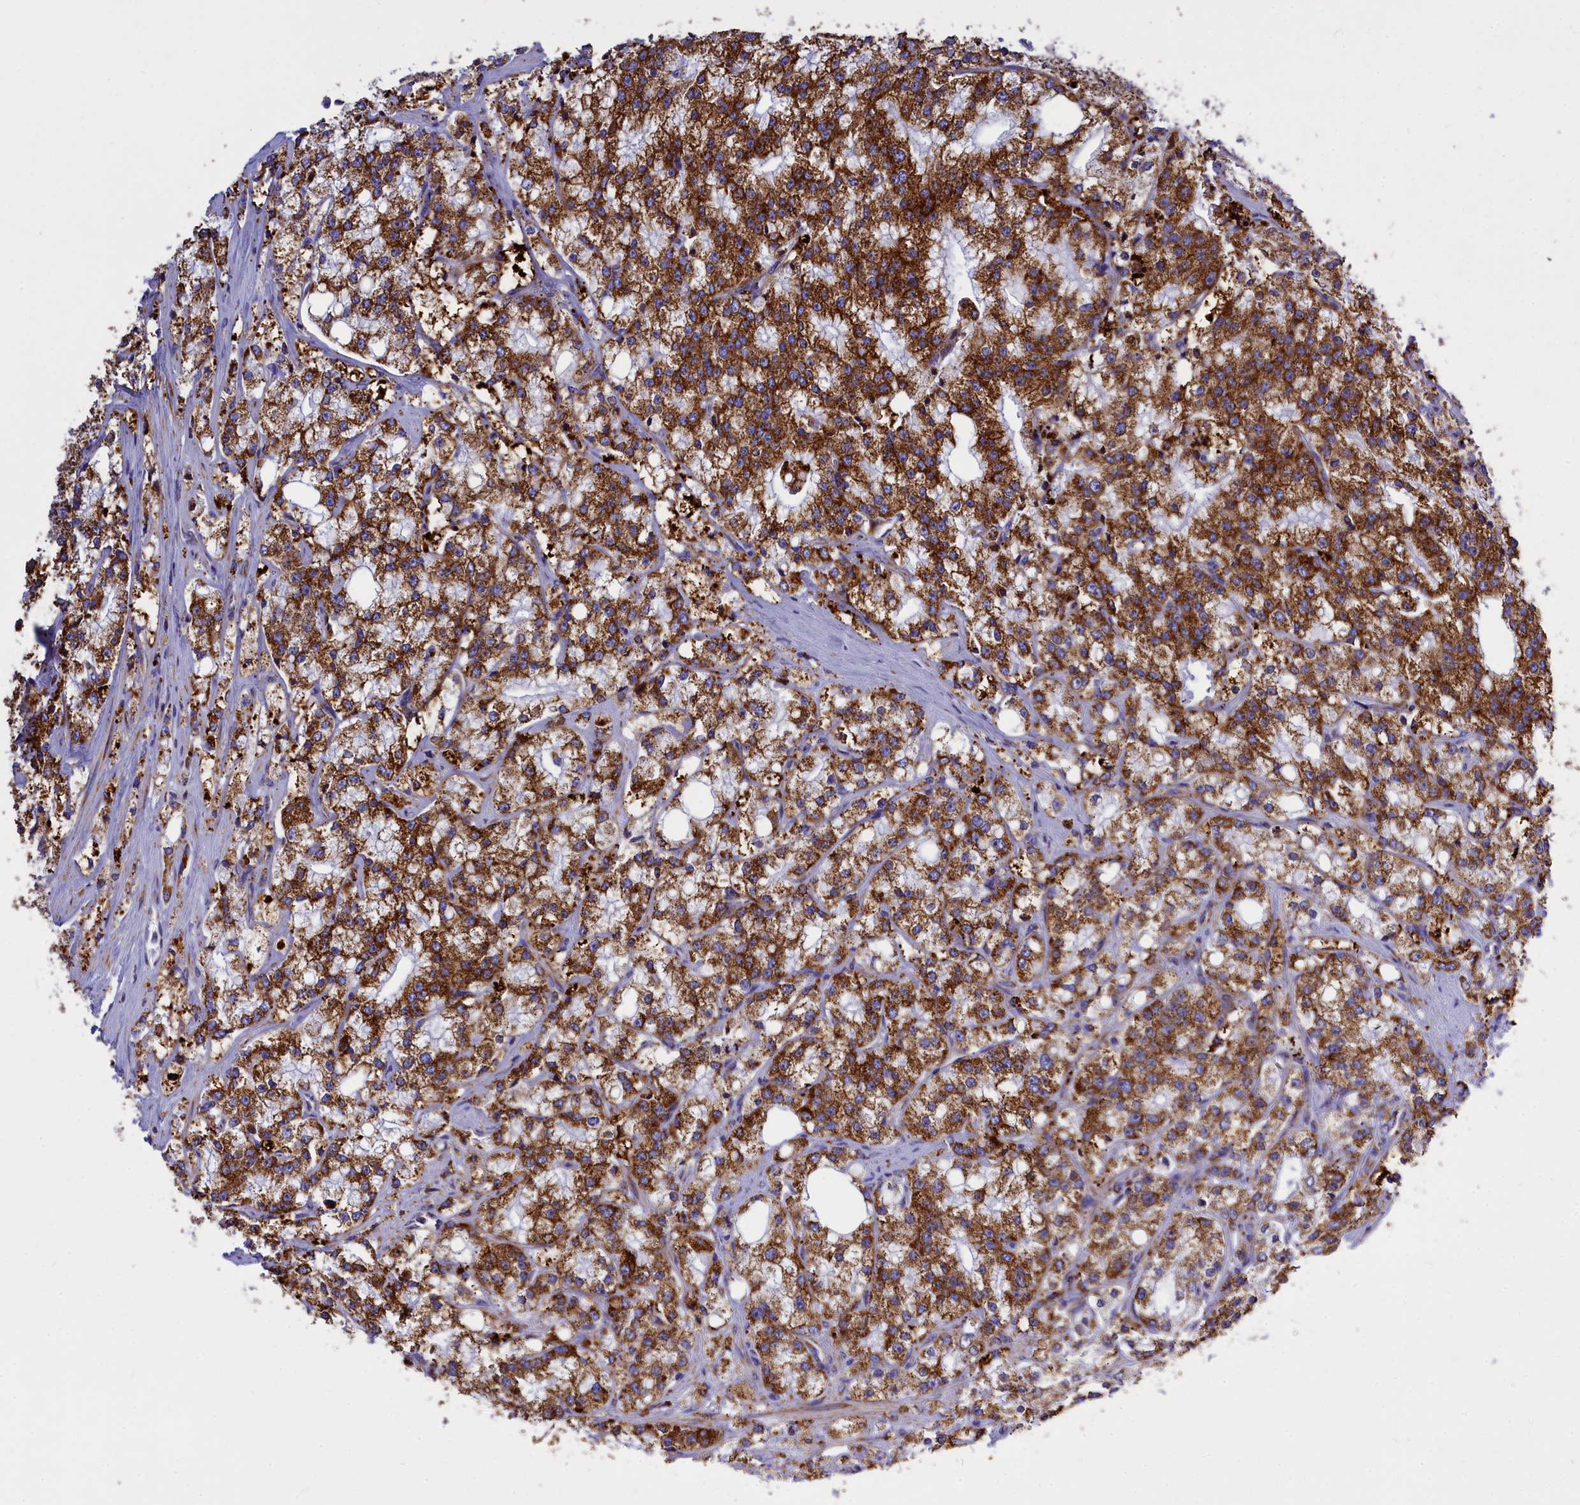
{"staining": {"intensity": "strong", "quantity": ">75%", "location": "cytoplasmic/membranous"}, "tissue": "prostate cancer", "cell_type": "Tumor cells", "image_type": "cancer", "snomed": [{"axis": "morphology", "description": "Adenocarcinoma, High grade"}, {"axis": "topography", "description": "Prostate"}], "caption": "Prostate adenocarcinoma (high-grade) tissue demonstrates strong cytoplasmic/membranous expression in approximately >75% of tumor cells (Brightfield microscopy of DAB IHC at high magnification).", "gene": "VDAC2", "patient": {"sex": "male", "age": 64}}